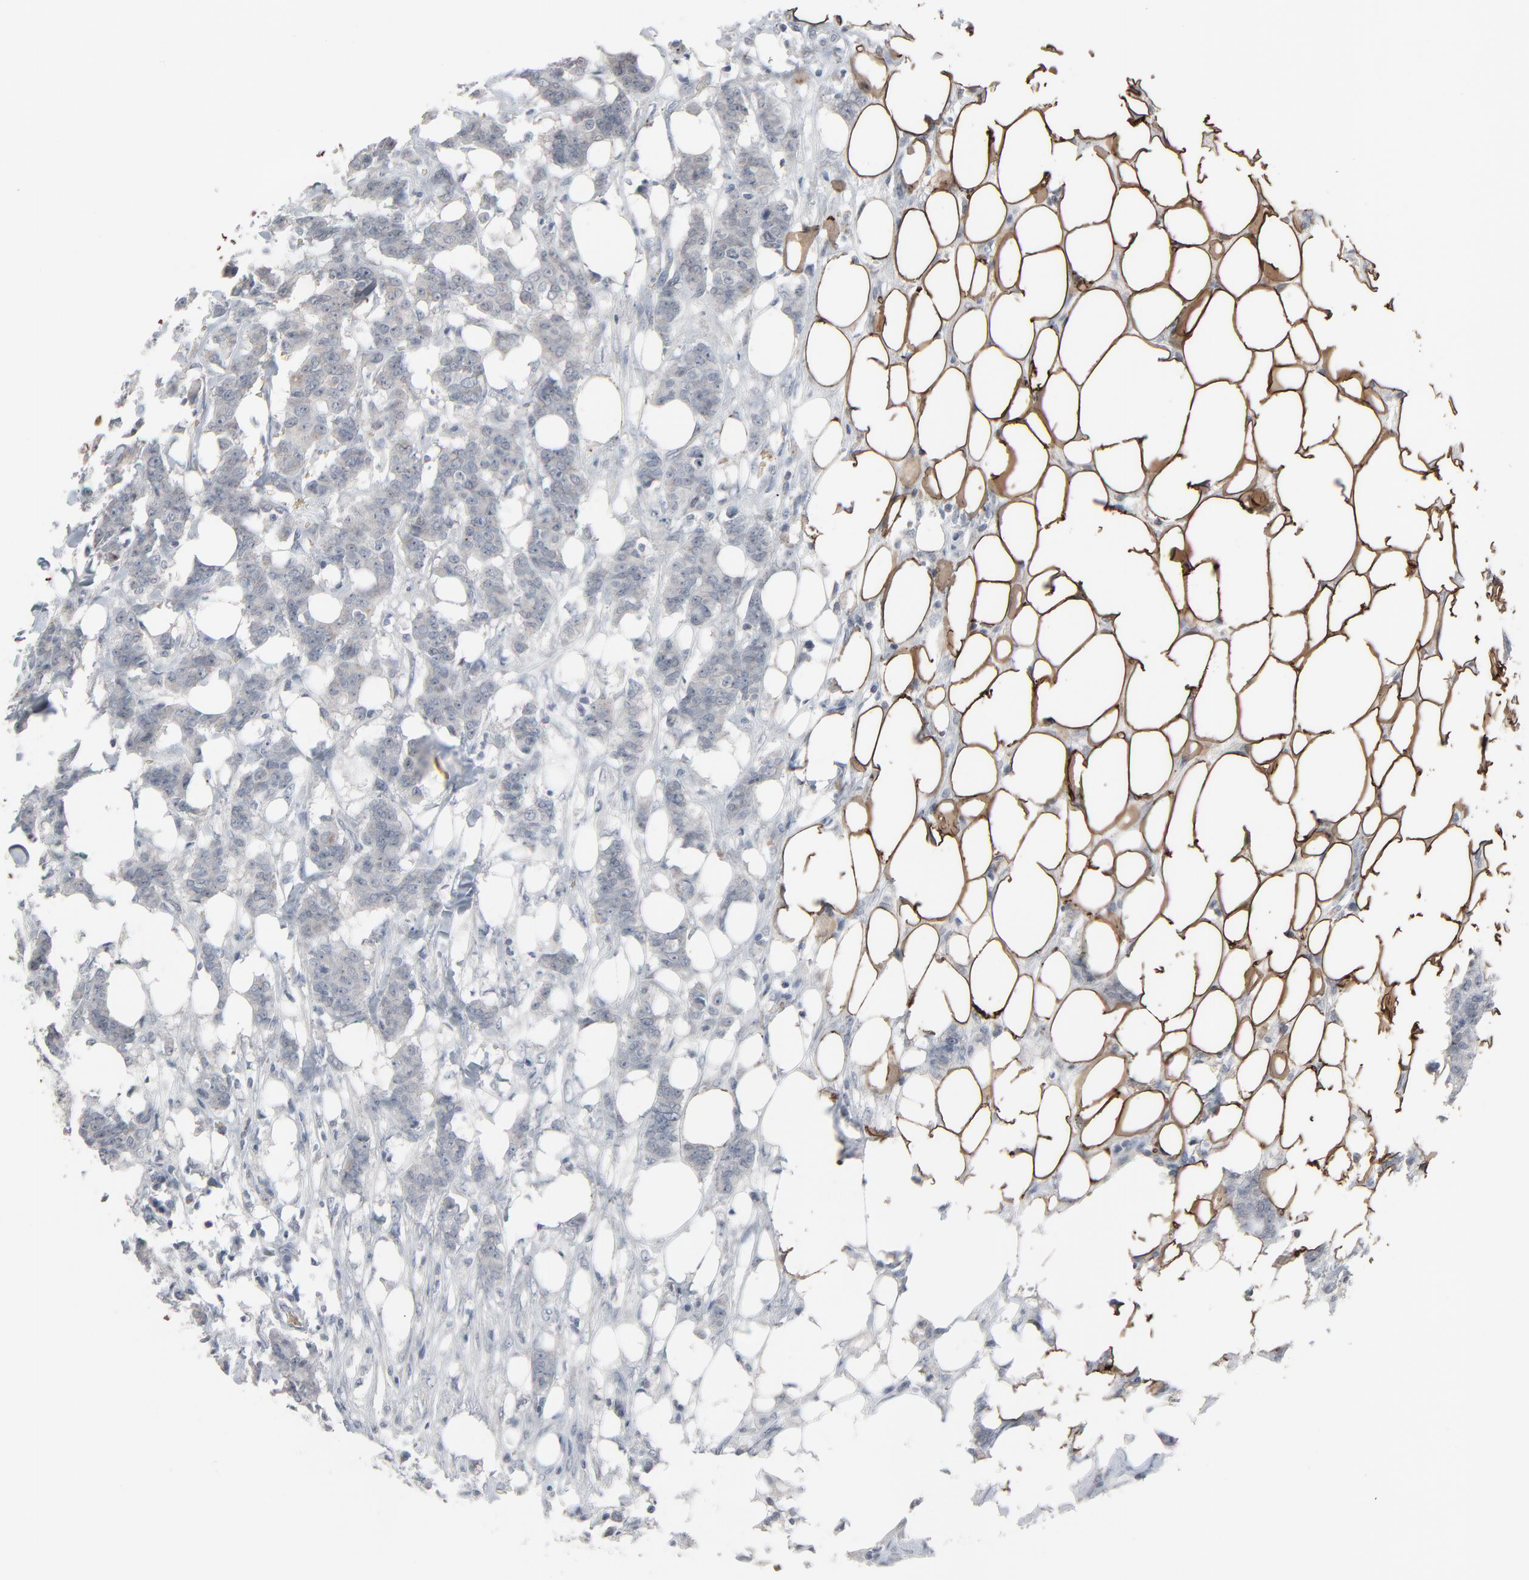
{"staining": {"intensity": "negative", "quantity": "none", "location": "none"}, "tissue": "breast cancer", "cell_type": "Tumor cells", "image_type": "cancer", "snomed": [{"axis": "morphology", "description": "Duct carcinoma"}, {"axis": "topography", "description": "Breast"}], "caption": "This photomicrograph is of breast cancer (invasive ductal carcinoma) stained with IHC to label a protein in brown with the nuclei are counter-stained blue. There is no expression in tumor cells.", "gene": "SAGE1", "patient": {"sex": "female", "age": 40}}